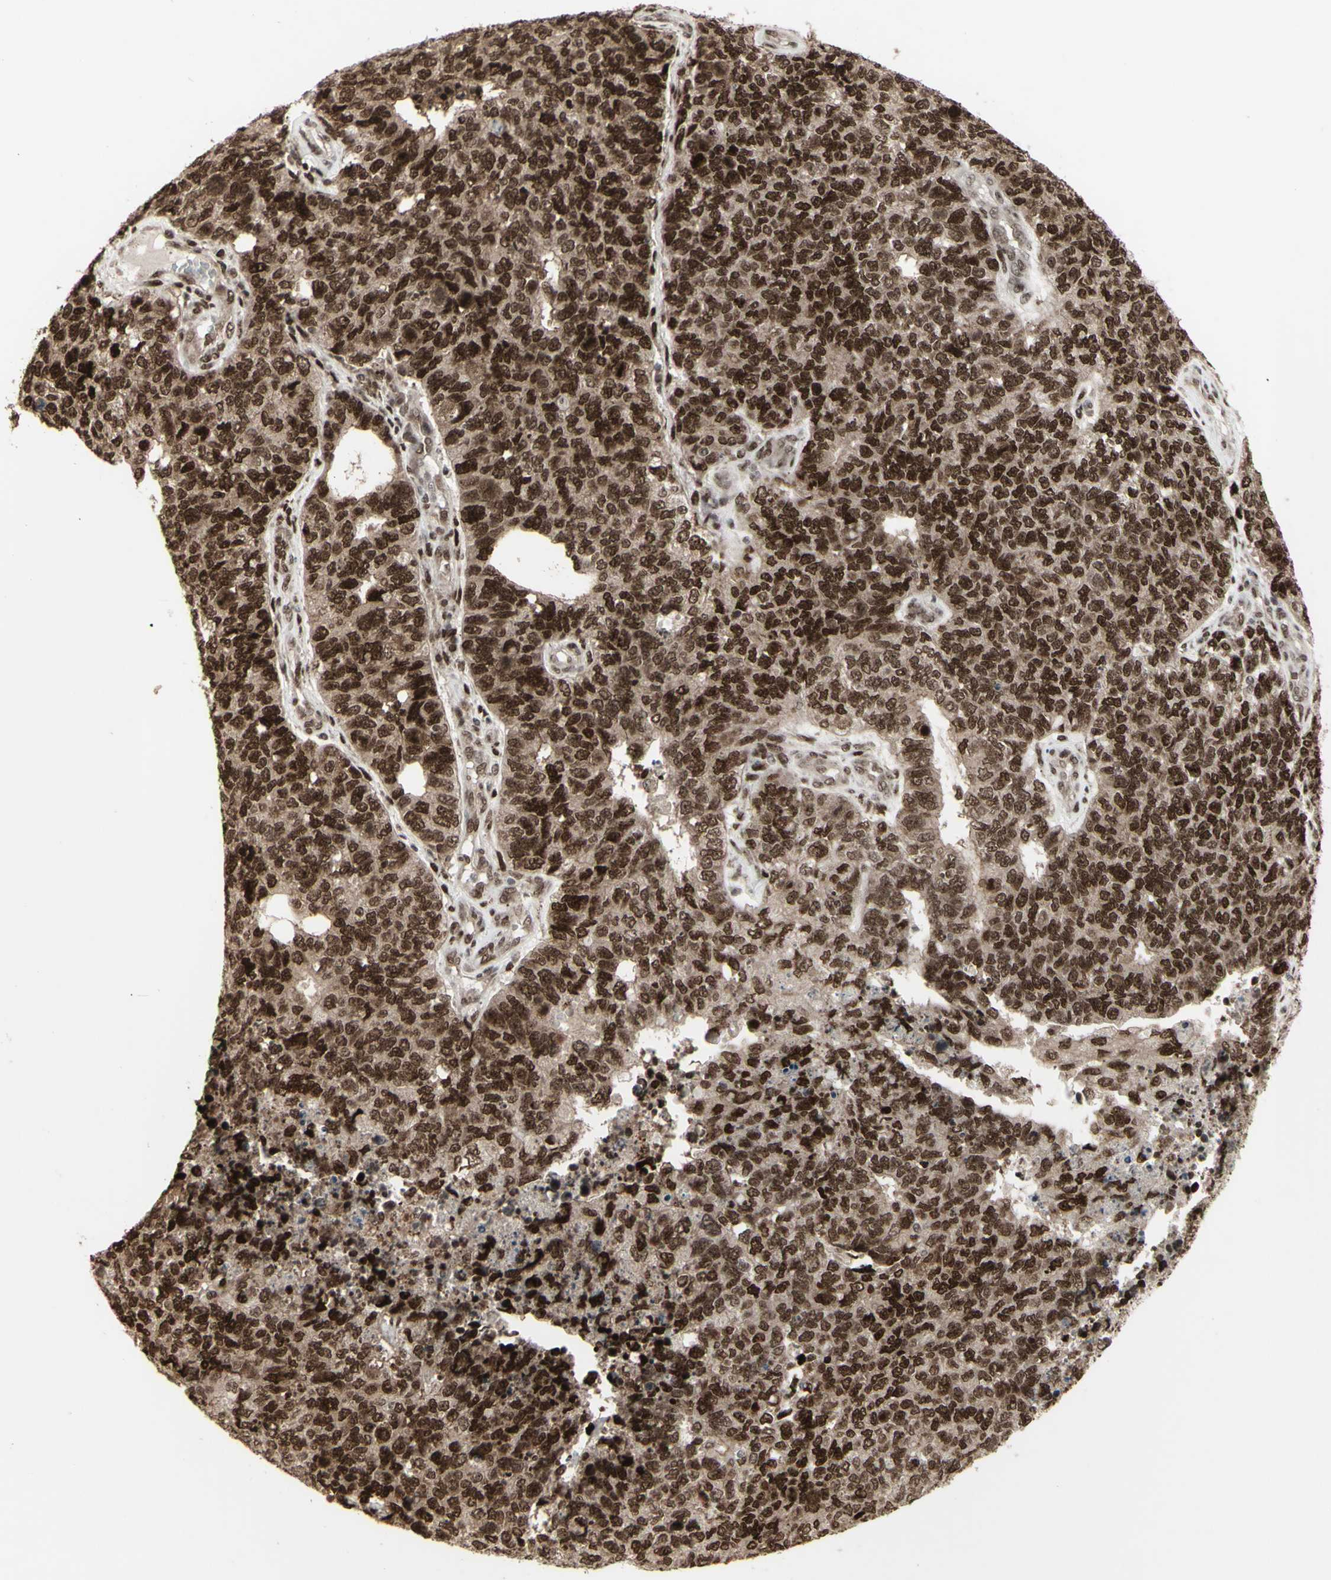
{"staining": {"intensity": "strong", "quantity": ">75%", "location": "cytoplasmic/membranous,nuclear"}, "tissue": "cervical cancer", "cell_type": "Tumor cells", "image_type": "cancer", "snomed": [{"axis": "morphology", "description": "Squamous cell carcinoma, NOS"}, {"axis": "topography", "description": "Cervix"}], "caption": "High-power microscopy captured an IHC histopathology image of cervical cancer (squamous cell carcinoma), revealing strong cytoplasmic/membranous and nuclear expression in approximately >75% of tumor cells.", "gene": "CBX1", "patient": {"sex": "female", "age": 63}}